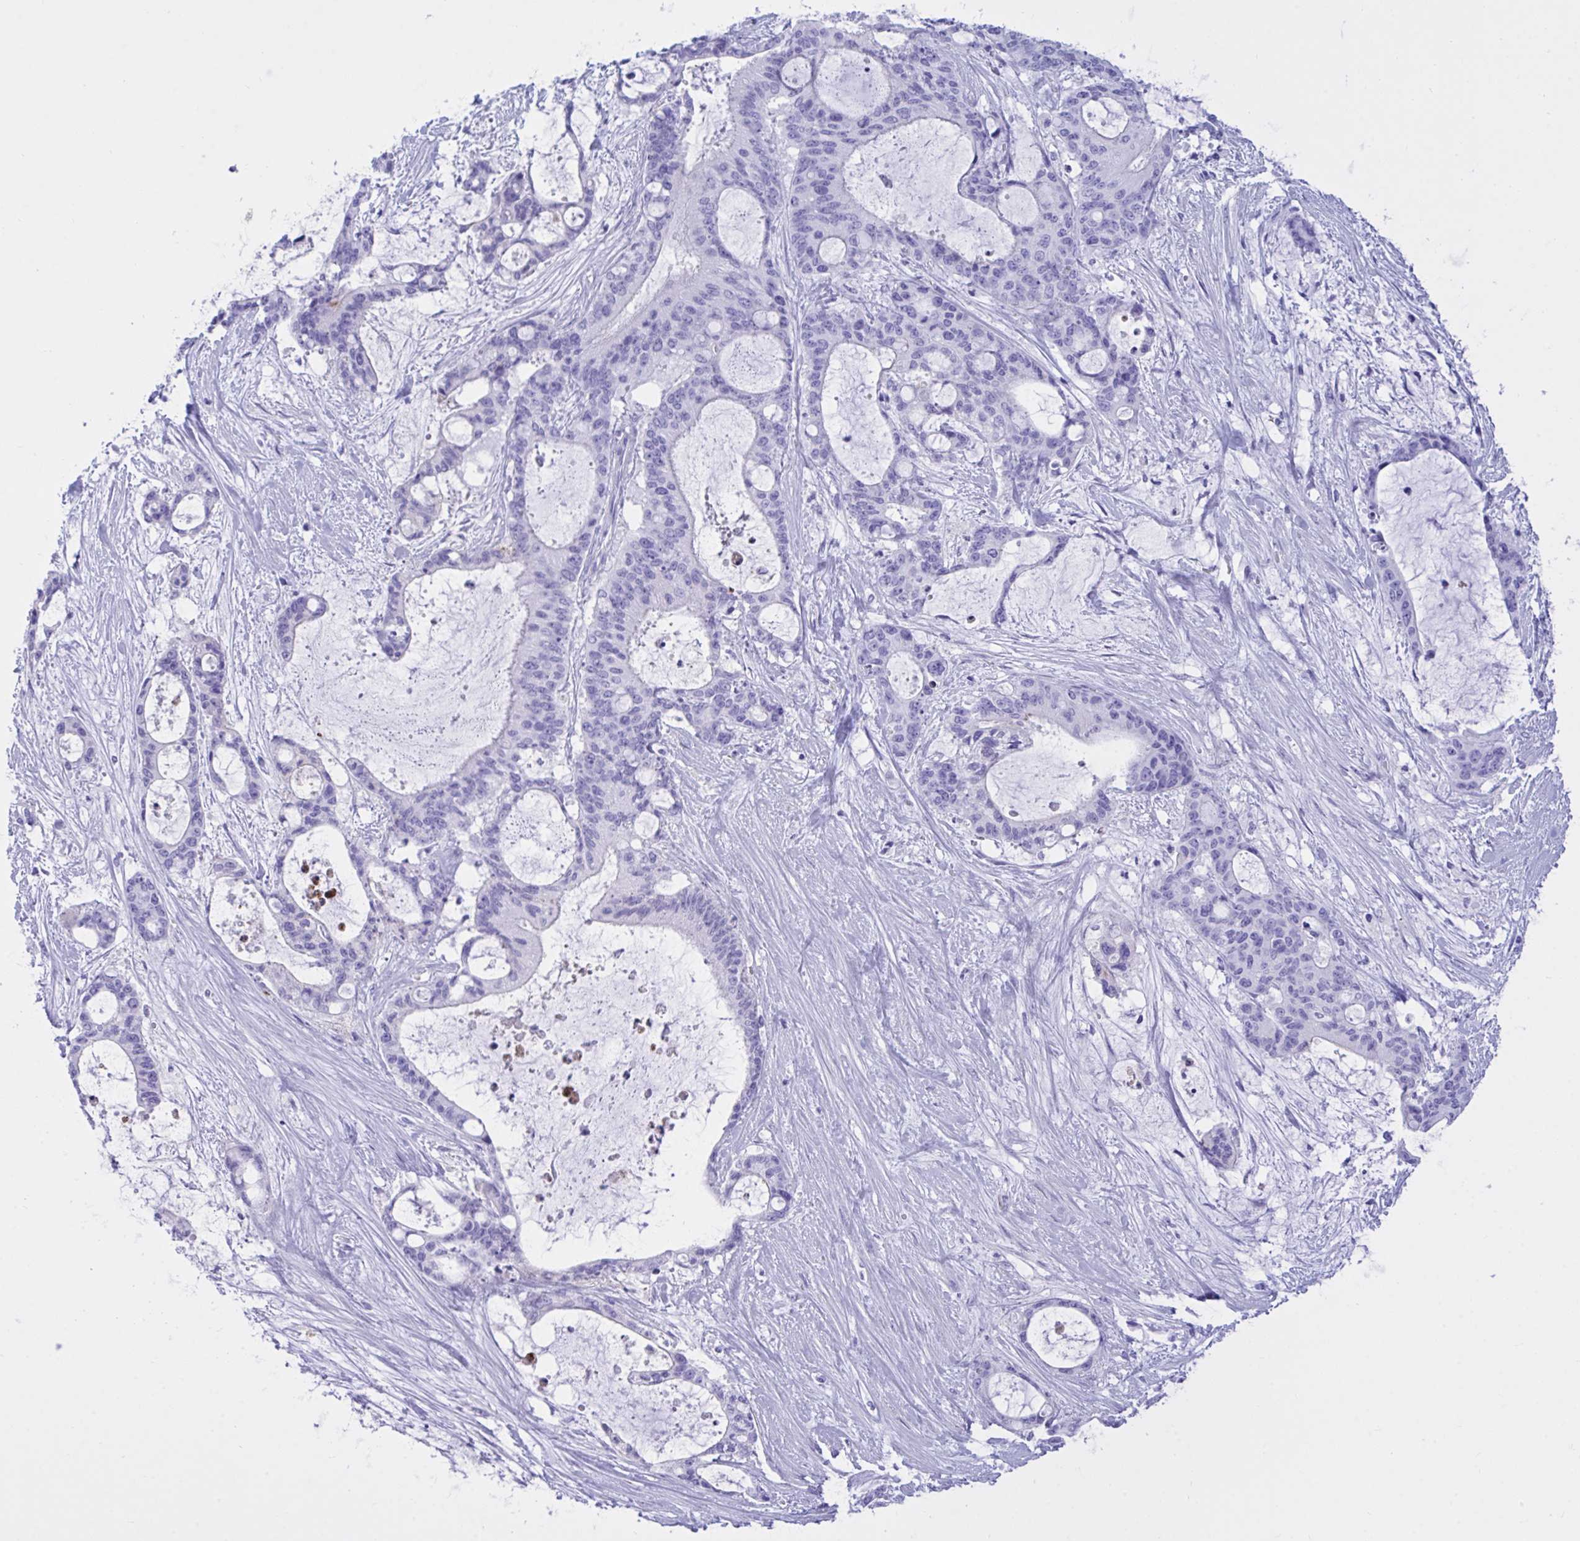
{"staining": {"intensity": "negative", "quantity": "none", "location": "none"}, "tissue": "liver cancer", "cell_type": "Tumor cells", "image_type": "cancer", "snomed": [{"axis": "morphology", "description": "Normal tissue, NOS"}, {"axis": "morphology", "description": "Cholangiocarcinoma"}, {"axis": "topography", "description": "Liver"}, {"axis": "topography", "description": "Peripheral nerve tissue"}], "caption": "Immunohistochemical staining of human liver cancer shows no significant positivity in tumor cells. (DAB (3,3'-diaminobenzidine) IHC visualized using brightfield microscopy, high magnification).", "gene": "BEX5", "patient": {"sex": "female", "age": 73}}